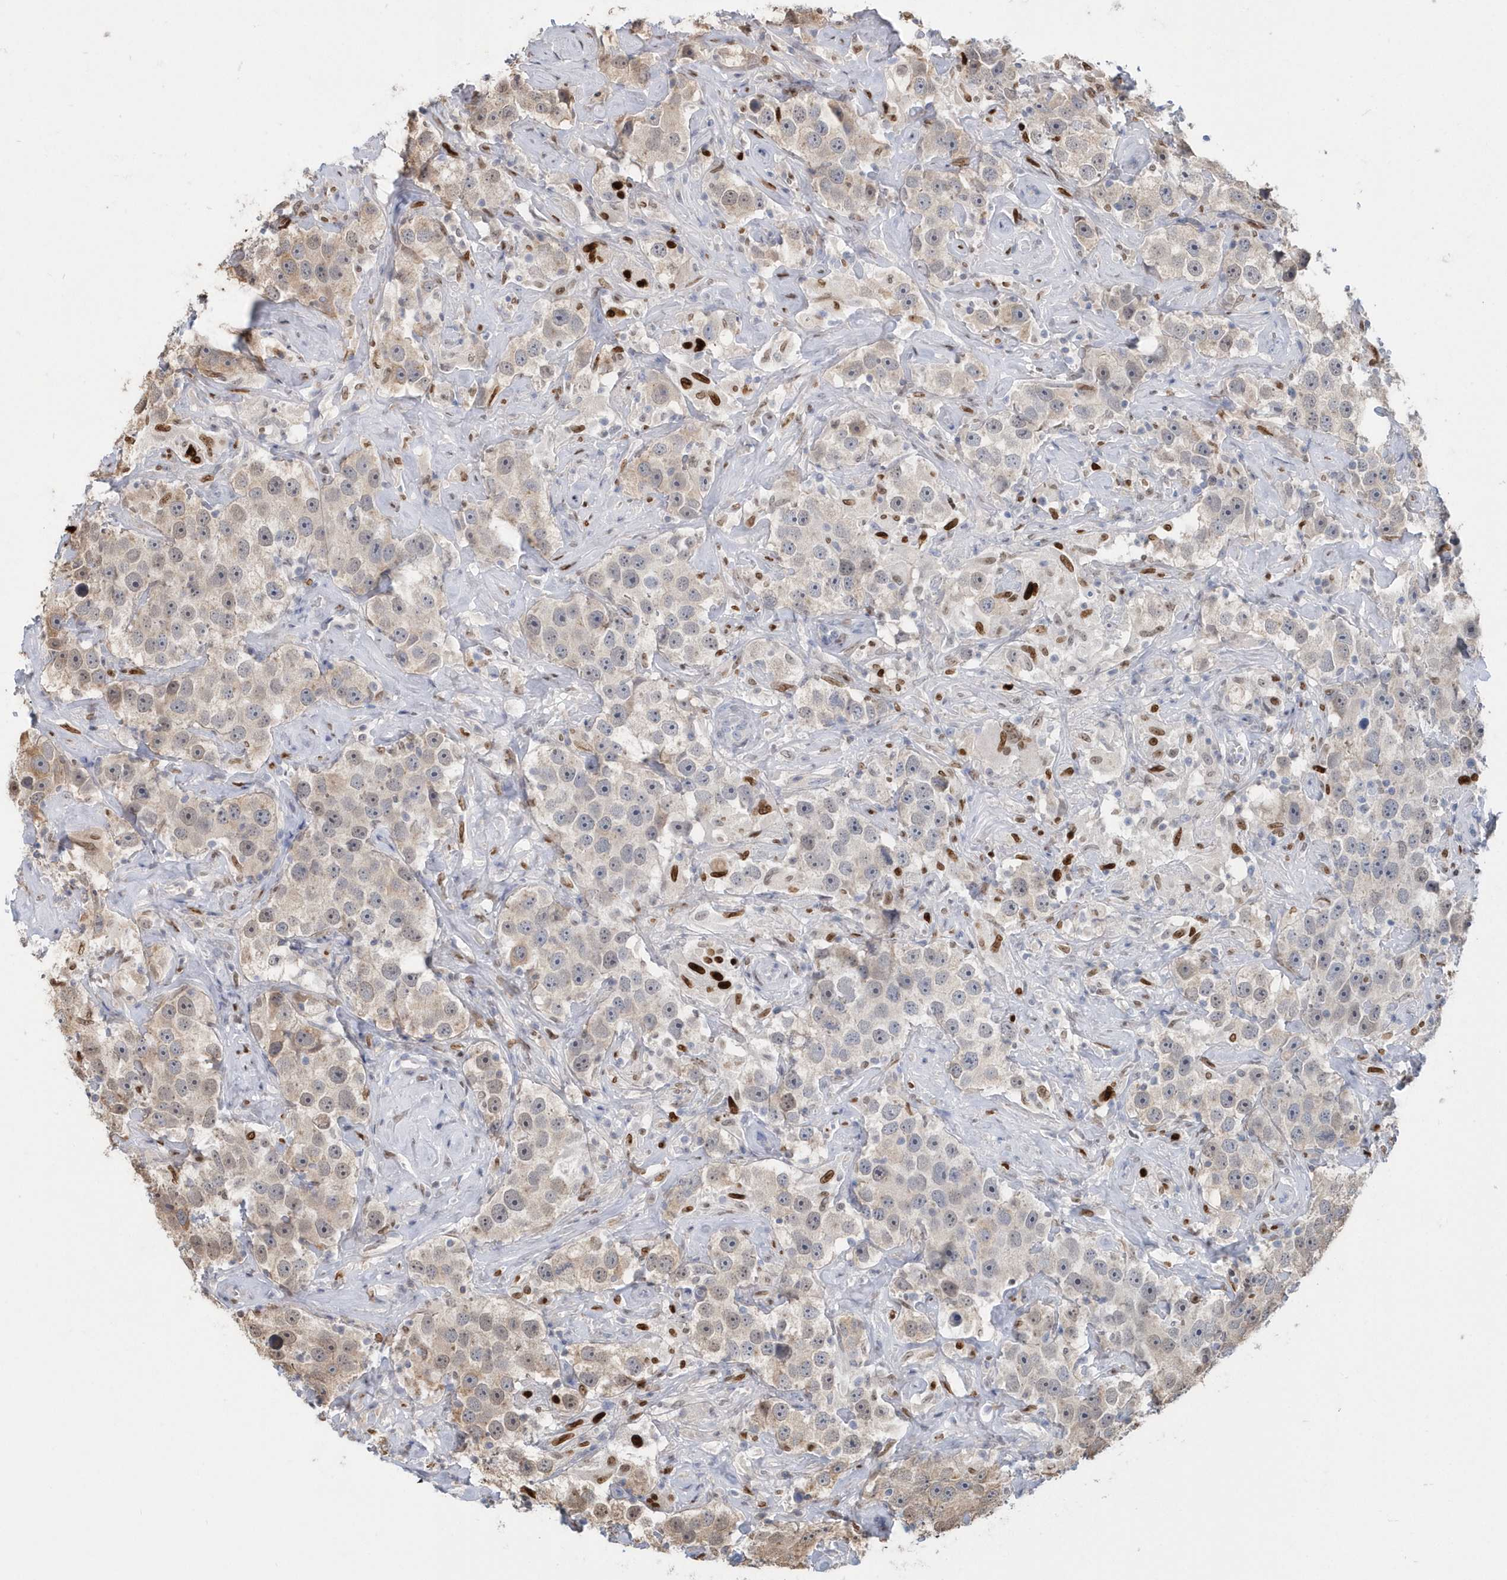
{"staining": {"intensity": "weak", "quantity": "25%-75%", "location": "cytoplasmic/membranous"}, "tissue": "testis cancer", "cell_type": "Tumor cells", "image_type": "cancer", "snomed": [{"axis": "morphology", "description": "Seminoma, NOS"}, {"axis": "topography", "description": "Testis"}], "caption": "Immunohistochemistry of human testis cancer displays low levels of weak cytoplasmic/membranous staining in about 25%-75% of tumor cells. The staining is performed using DAB brown chromogen to label protein expression. The nuclei are counter-stained blue using hematoxylin.", "gene": "MACROH2A2", "patient": {"sex": "male", "age": 49}}